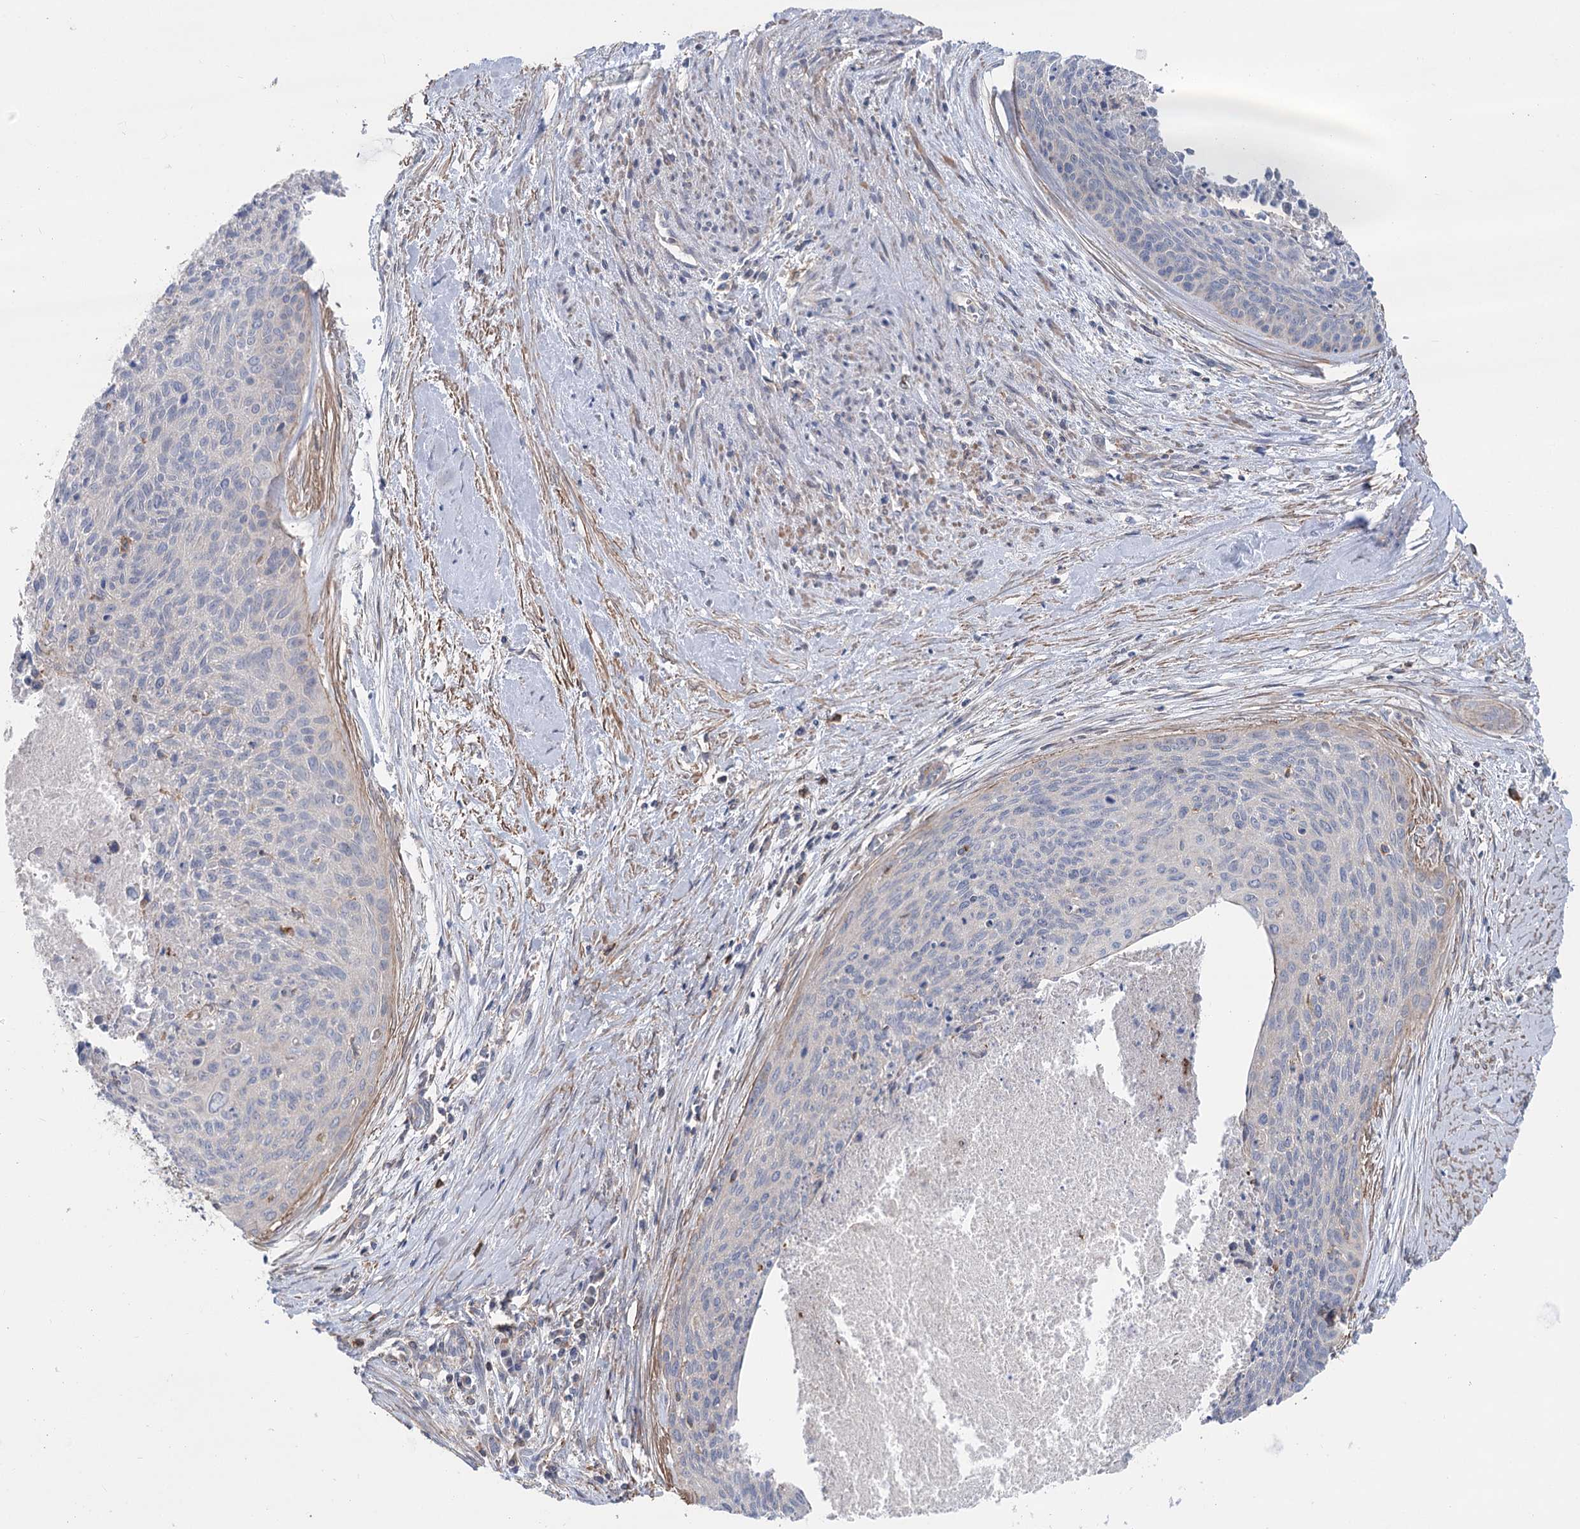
{"staining": {"intensity": "negative", "quantity": "none", "location": "none"}, "tissue": "cervical cancer", "cell_type": "Tumor cells", "image_type": "cancer", "snomed": [{"axis": "morphology", "description": "Squamous cell carcinoma, NOS"}, {"axis": "topography", "description": "Cervix"}], "caption": "Immunohistochemistry micrograph of neoplastic tissue: cervical squamous cell carcinoma stained with DAB reveals no significant protein expression in tumor cells.", "gene": "LARP1B", "patient": {"sex": "female", "age": 55}}